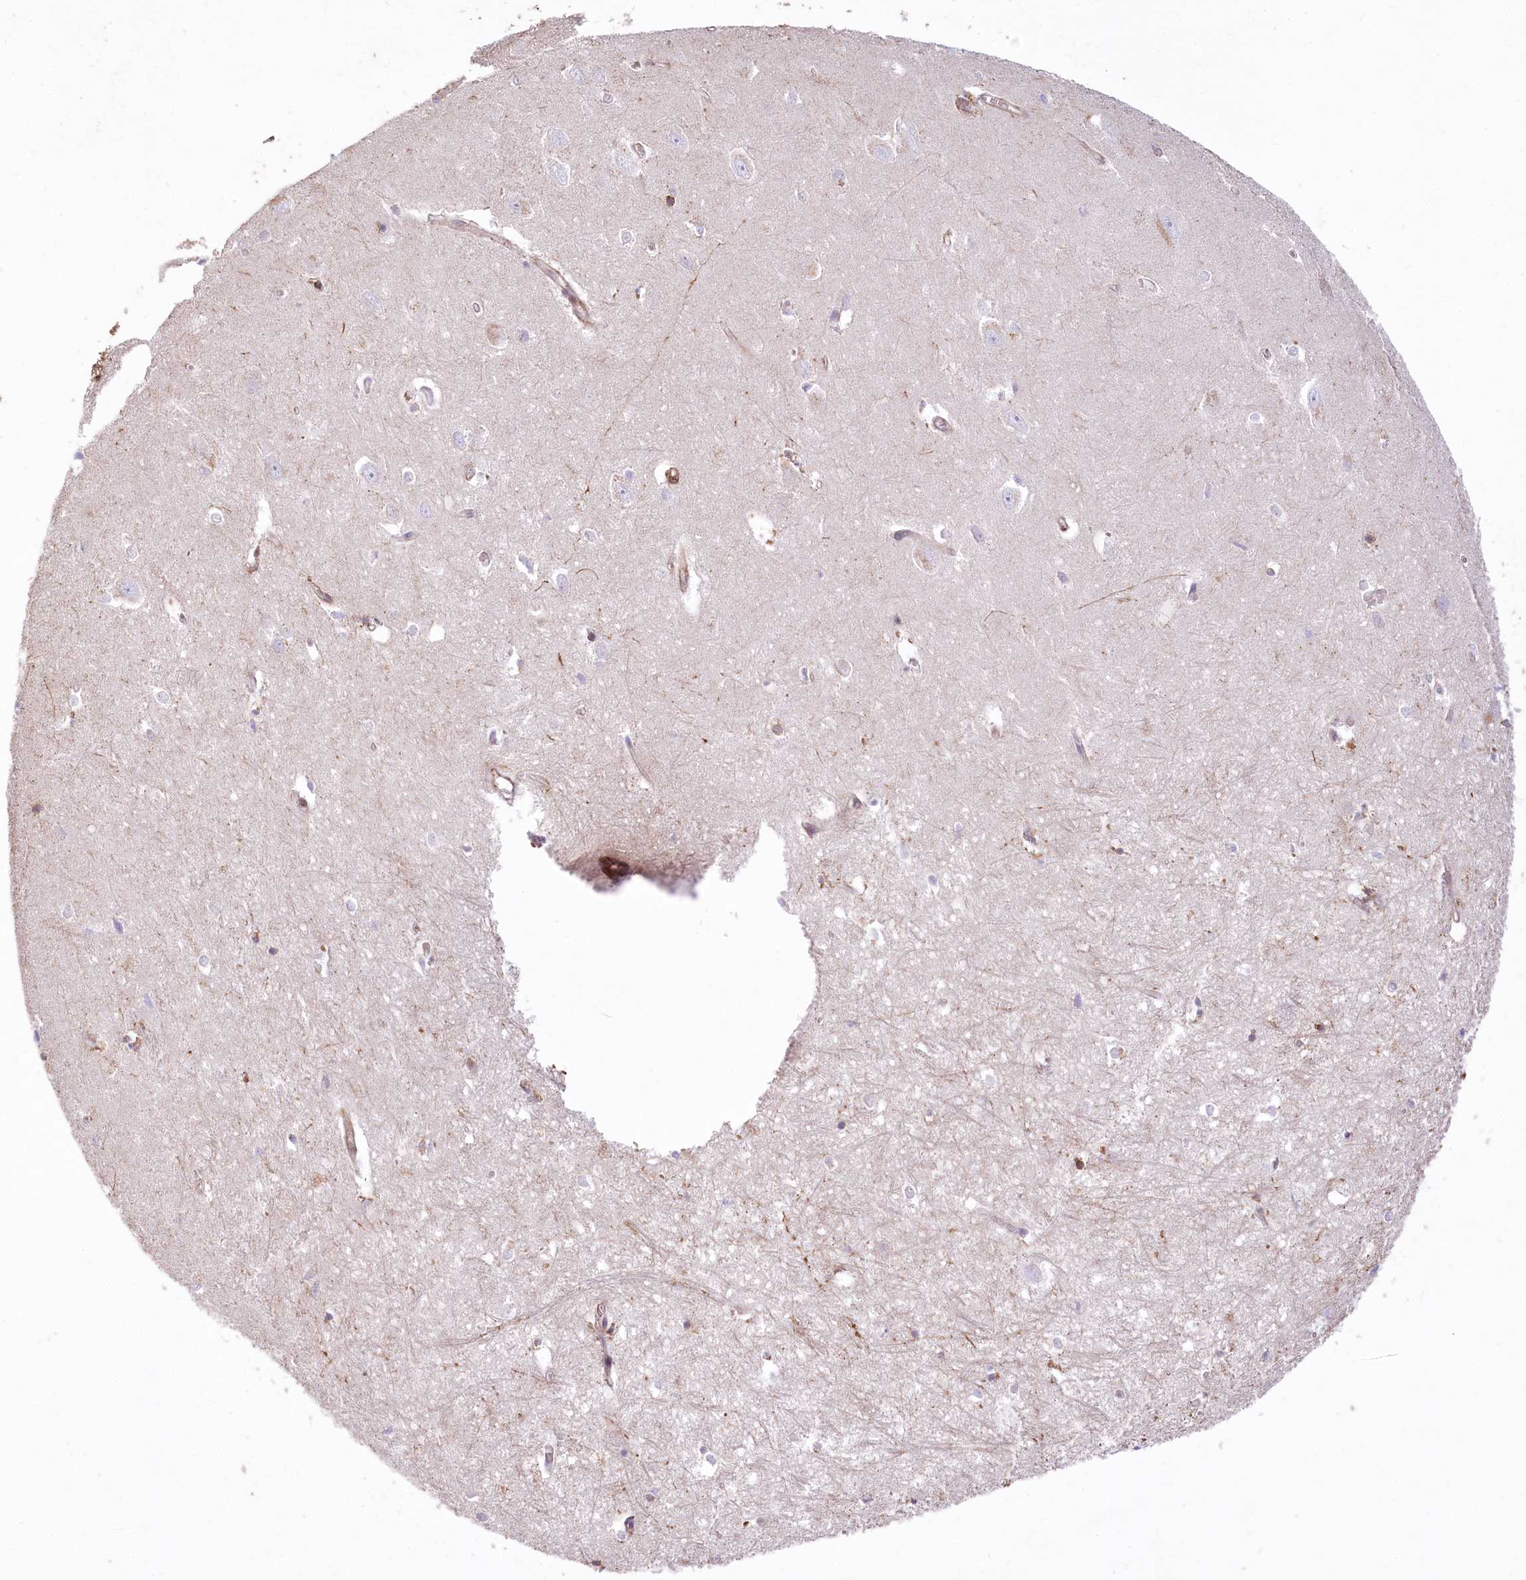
{"staining": {"intensity": "negative", "quantity": "none", "location": "none"}, "tissue": "hippocampus", "cell_type": "Glial cells", "image_type": "normal", "snomed": [{"axis": "morphology", "description": "Normal tissue, NOS"}, {"axis": "topography", "description": "Hippocampus"}], "caption": "This photomicrograph is of benign hippocampus stained with immunohistochemistry to label a protein in brown with the nuclei are counter-stained blue. There is no positivity in glial cells.", "gene": "ANGPTL3", "patient": {"sex": "female", "age": 64}}